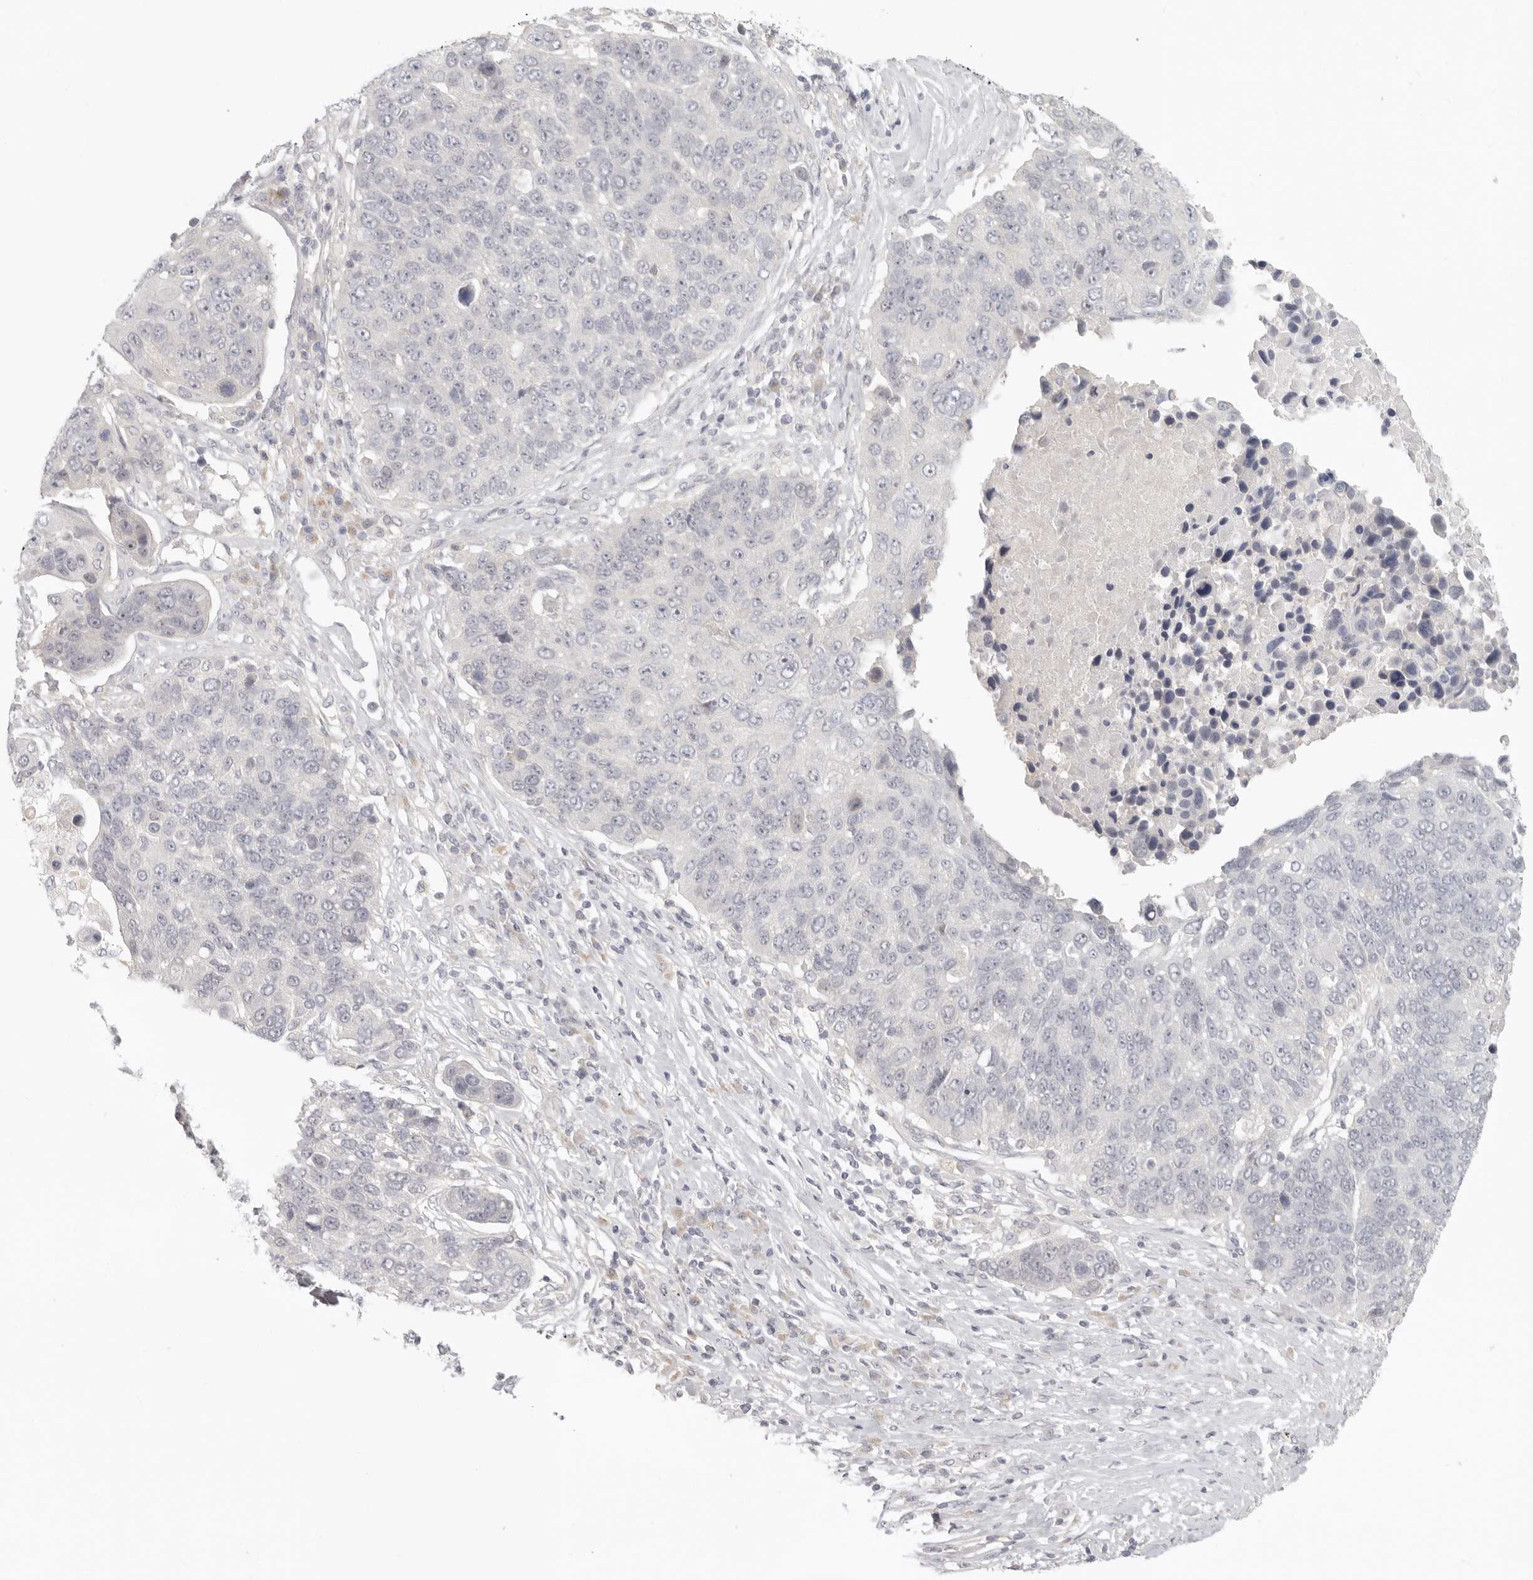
{"staining": {"intensity": "negative", "quantity": "none", "location": "none"}, "tissue": "lung cancer", "cell_type": "Tumor cells", "image_type": "cancer", "snomed": [{"axis": "morphology", "description": "Squamous cell carcinoma, NOS"}, {"axis": "topography", "description": "Lung"}], "caption": "High power microscopy micrograph of an immunohistochemistry histopathology image of lung squamous cell carcinoma, revealing no significant positivity in tumor cells.", "gene": "AHDC1", "patient": {"sex": "male", "age": 66}}